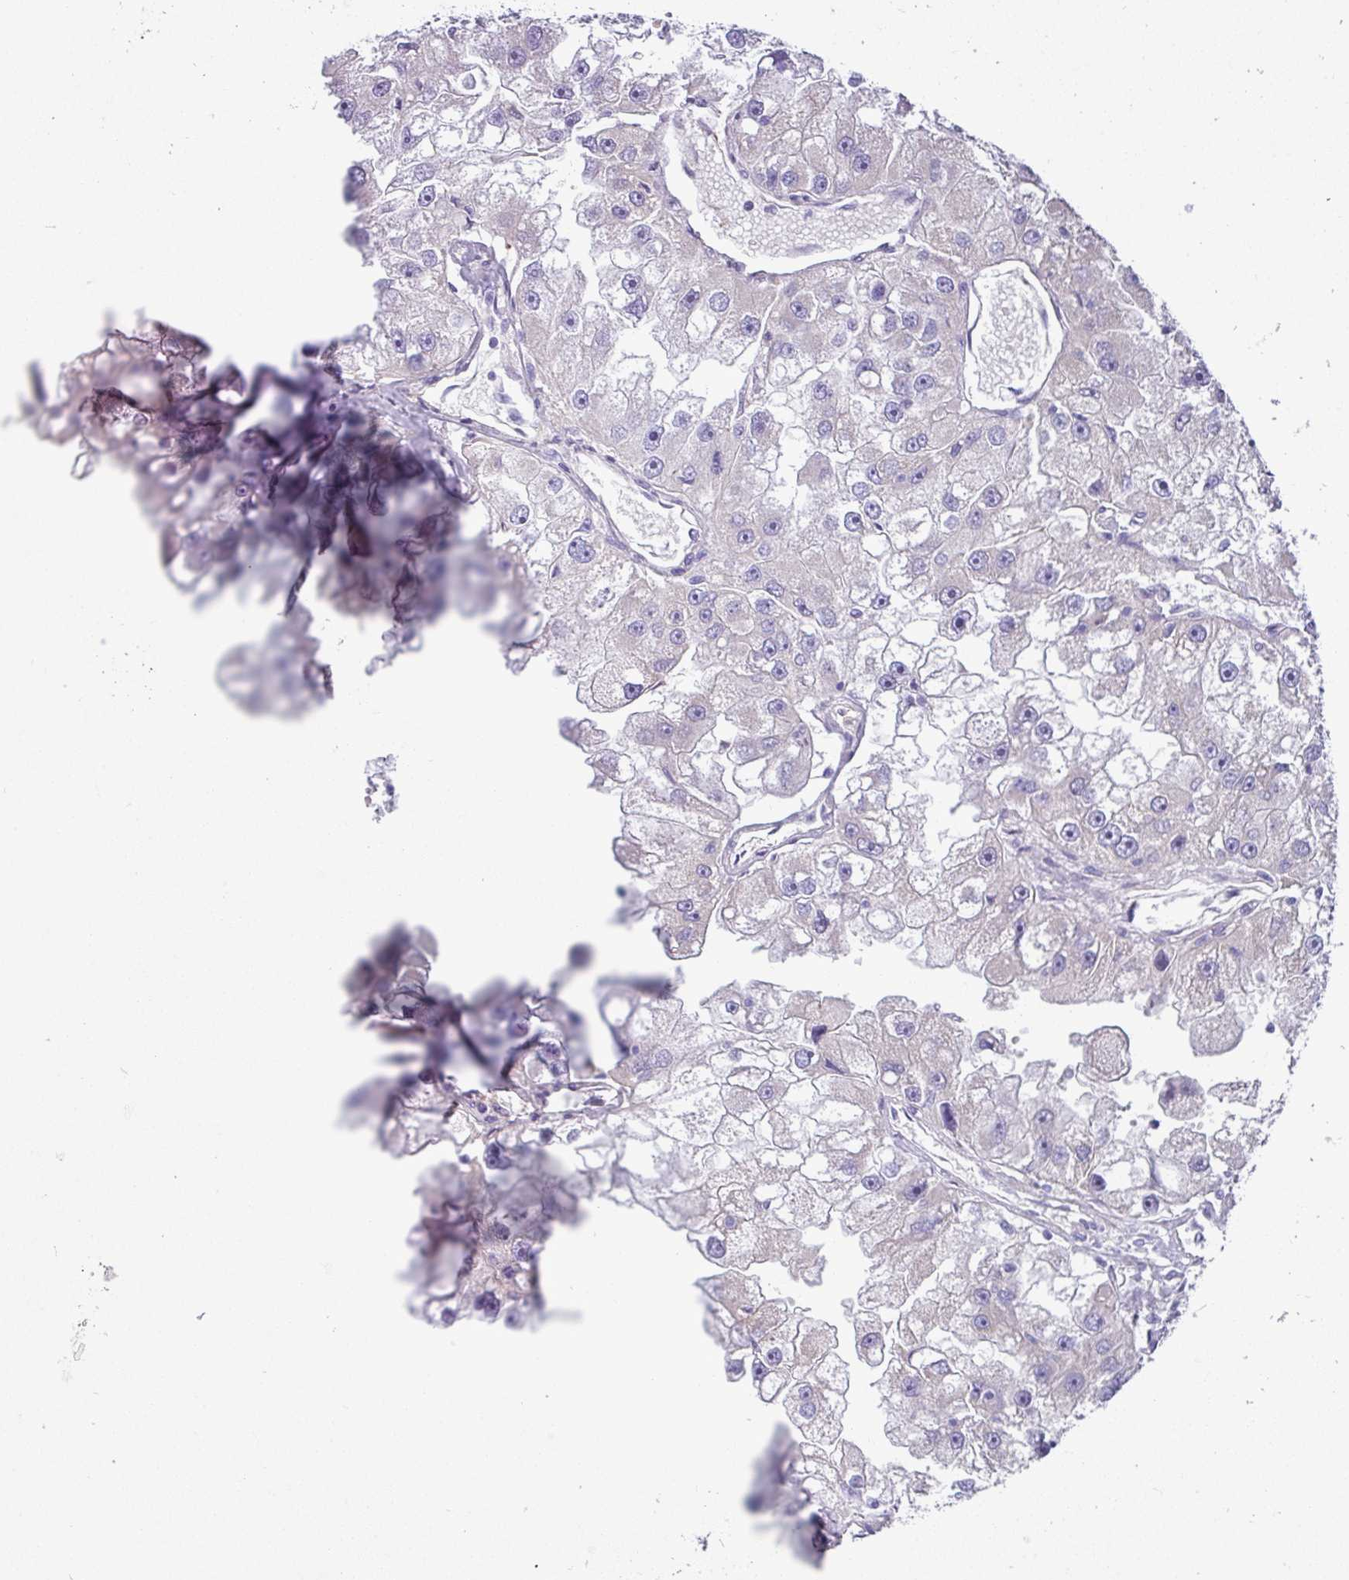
{"staining": {"intensity": "negative", "quantity": "none", "location": "none"}, "tissue": "renal cancer", "cell_type": "Tumor cells", "image_type": "cancer", "snomed": [{"axis": "morphology", "description": "Adenocarcinoma, NOS"}, {"axis": "topography", "description": "Kidney"}], "caption": "Immunohistochemistry (IHC) histopathology image of human adenocarcinoma (renal) stained for a protein (brown), which exhibits no expression in tumor cells. (DAB (3,3'-diaminobenzidine) immunohistochemistry (IHC), high magnification).", "gene": "MRM2", "patient": {"sex": "male", "age": 63}}